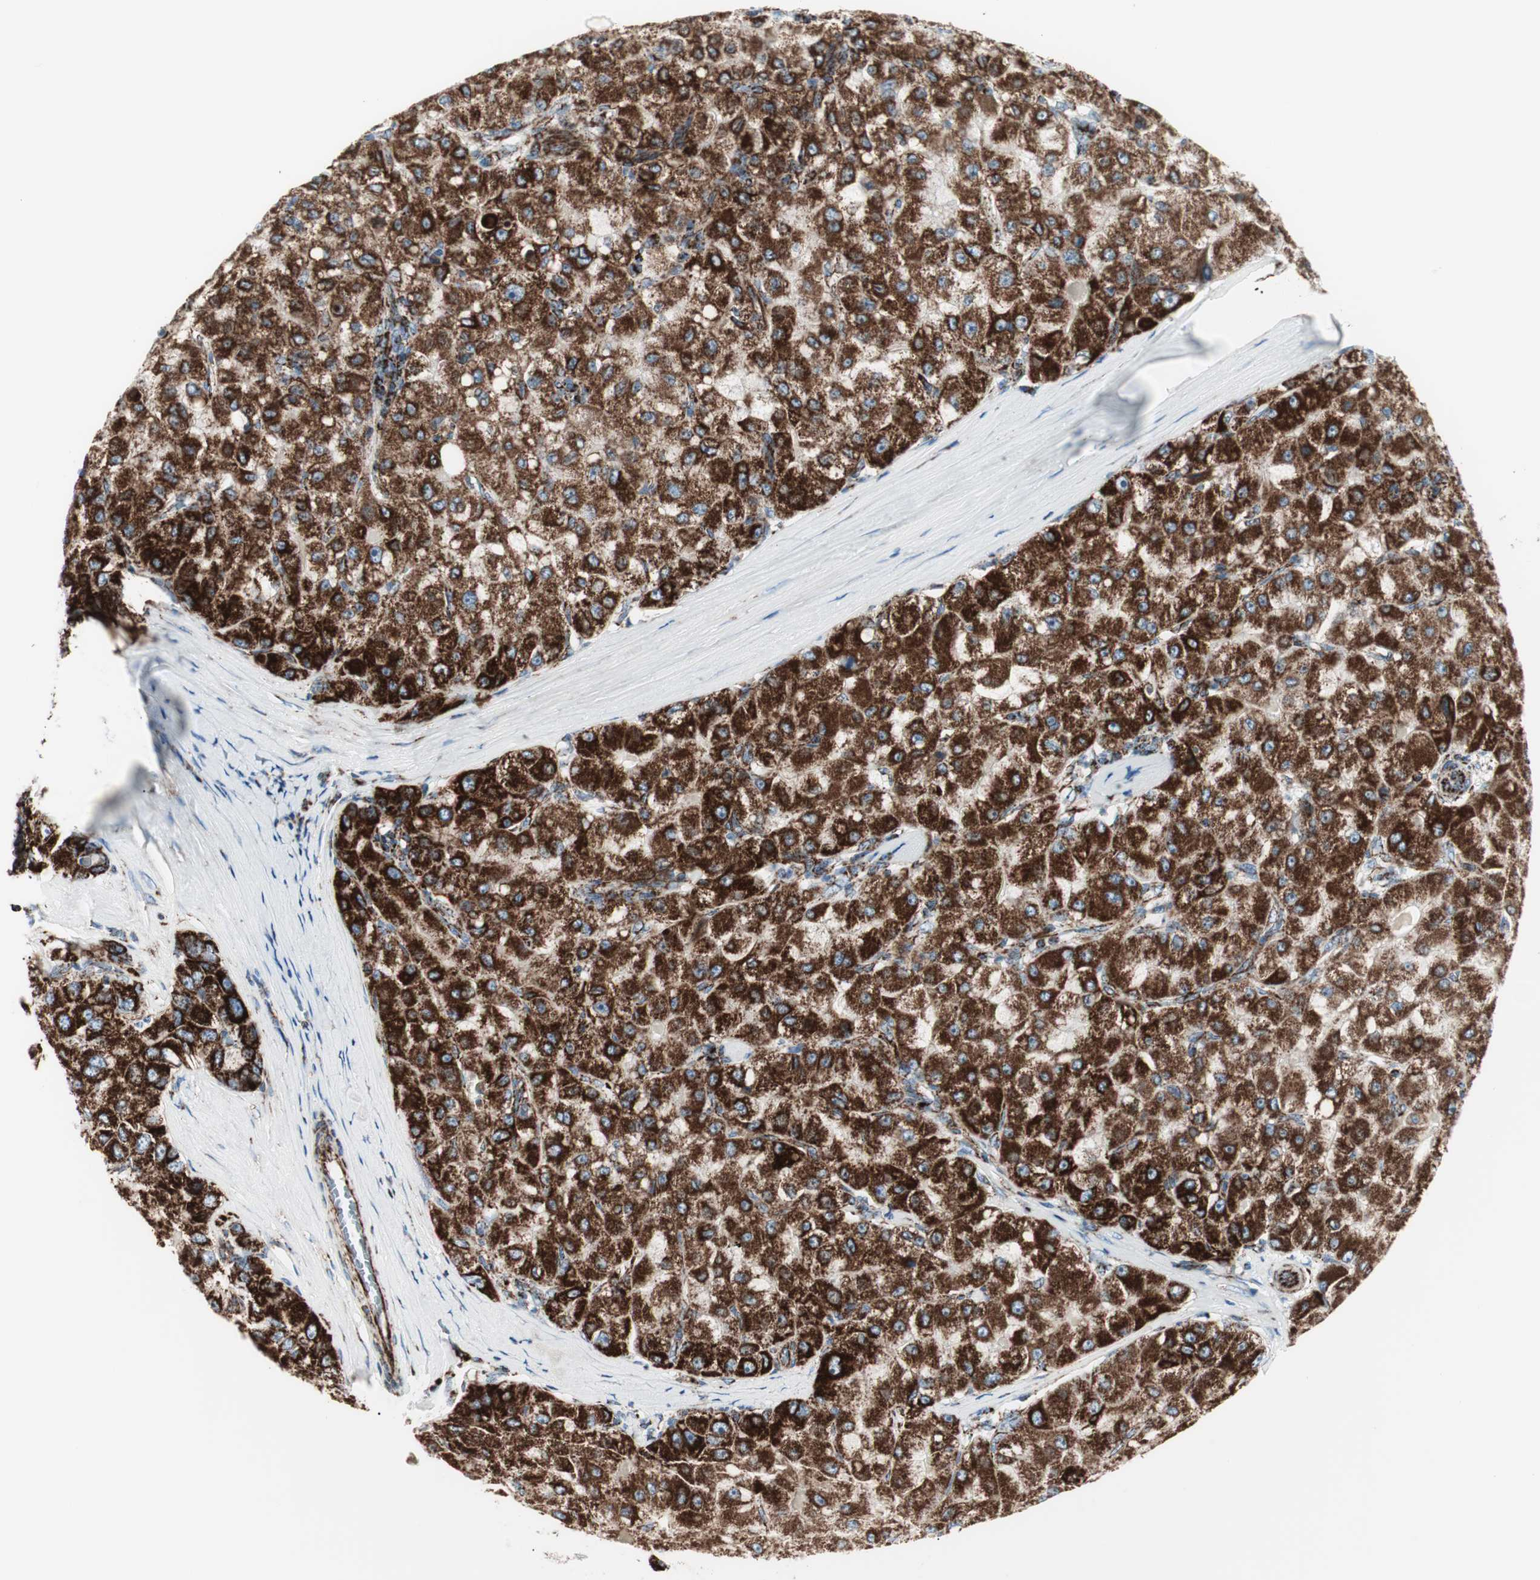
{"staining": {"intensity": "strong", "quantity": ">75%", "location": "cytoplasmic/membranous"}, "tissue": "liver cancer", "cell_type": "Tumor cells", "image_type": "cancer", "snomed": [{"axis": "morphology", "description": "Carcinoma, Hepatocellular, NOS"}, {"axis": "topography", "description": "Liver"}], "caption": "Immunohistochemistry (IHC) image of human liver hepatocellular carcinoma stained for a protein (brown), which shows high levels of strong cytoplasmic/membranous positivity in approximately >75% of tumor cells.", "gene": "TOMM20", "patient": {"sex": "male", "age": 80}}